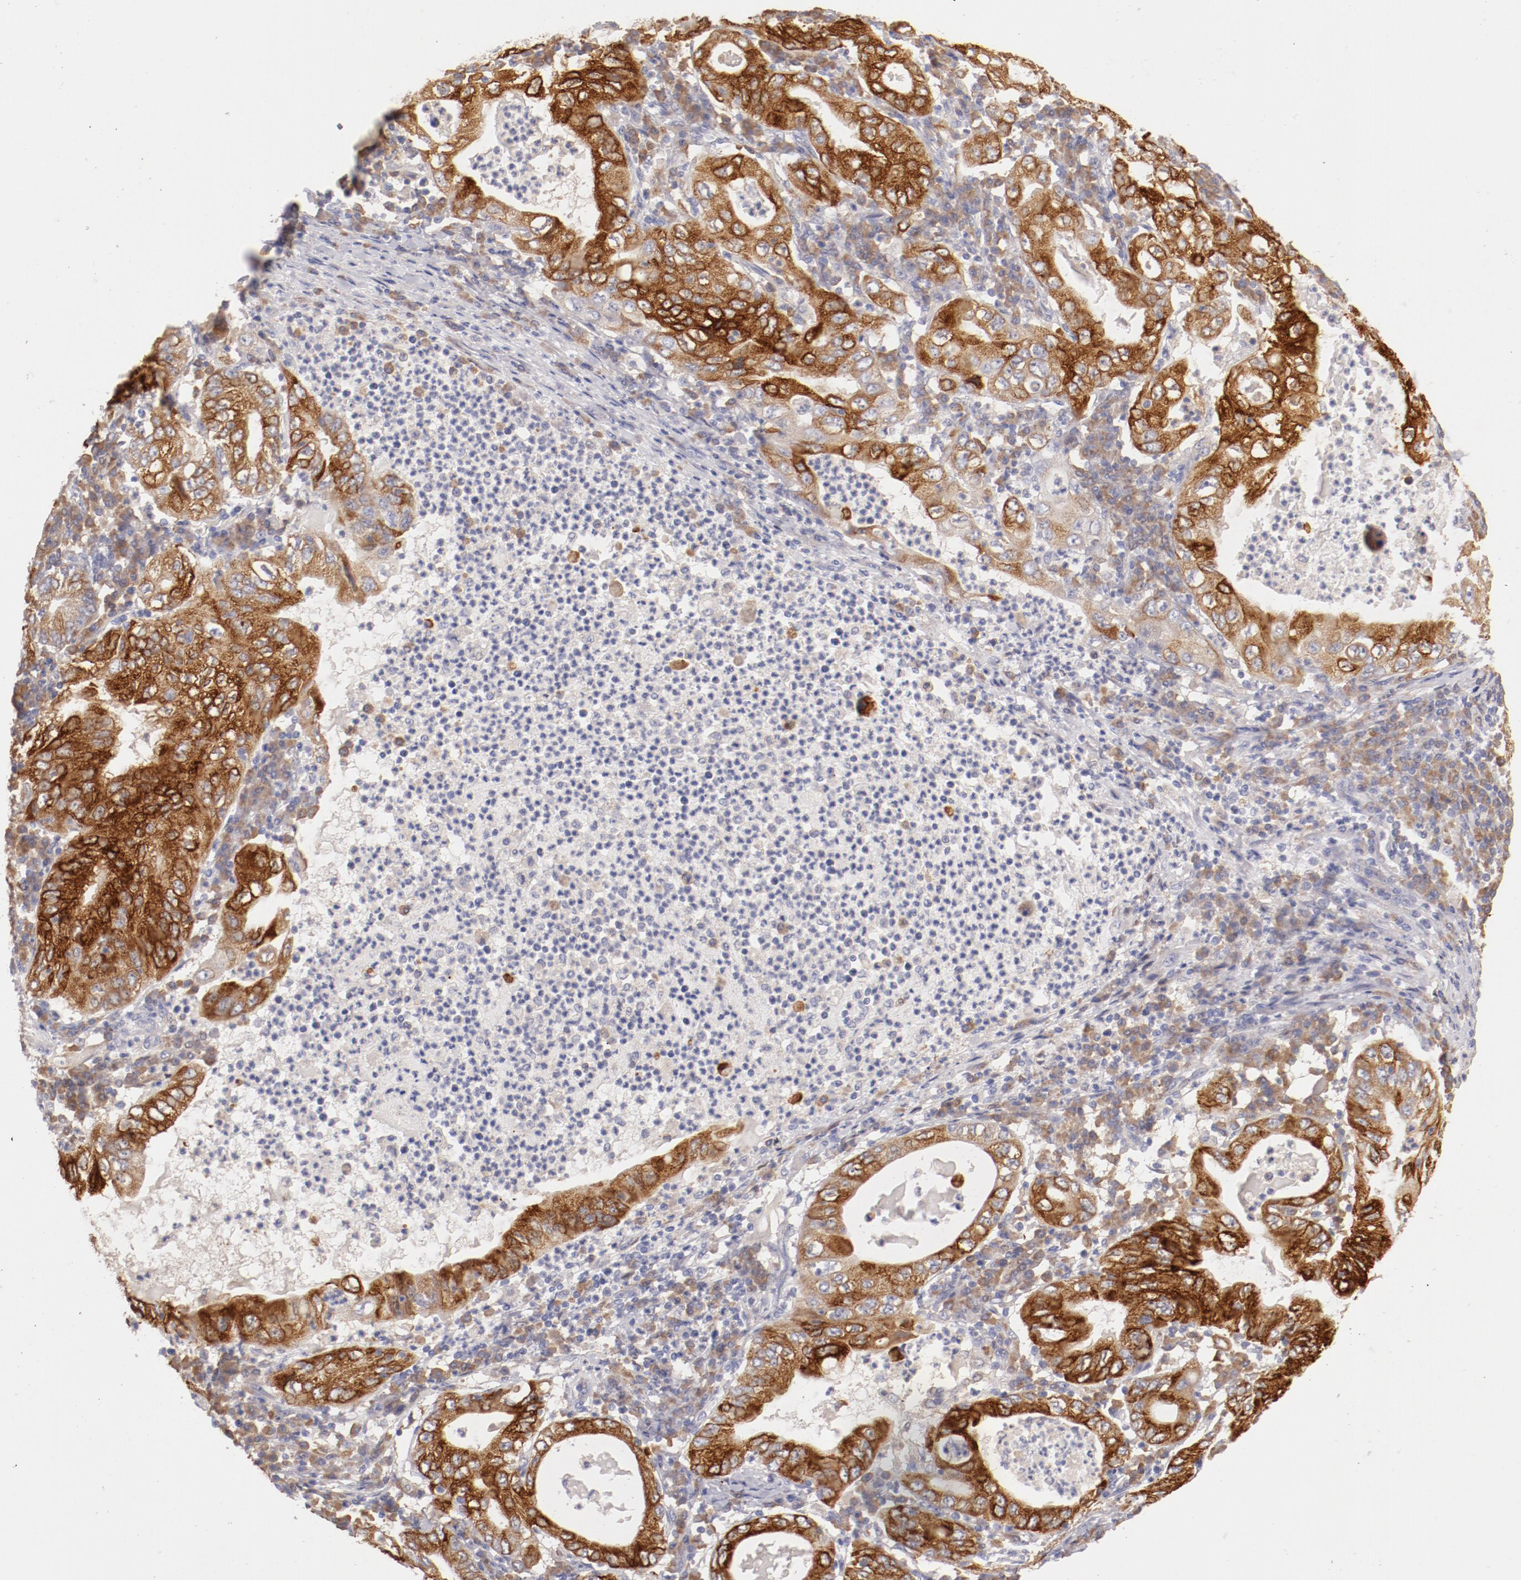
{"staining": {"intensity": "moderate", "quantity": ">75%", "location": "cytoplasmic/membranous"}, "tissue": "stomach cancer", "cell_type": "Tumor cells", "image_type": "cancer", "snomed": [{"axis": "morphology", "description": "Normal tissue, NOS"}, {"axis": "morphology", "description": "Adenocarcinoma, NOS"}, {"axis": "topography", "description": "Esophagus"}, {"axis": "topography", "description": "Stomach, upper"}, {"axis": "topography", "description": "Peripheral nerve tissue"}], "caption": "Stomach adenocarcinoma was stained to show a protein in brown. There is medium levels of moderate cytoplasmic/membranous expression in approximately >75% of tumor cells.", "gene": "ENTPD5", "patient": {"sex": "male", "age": 62}}